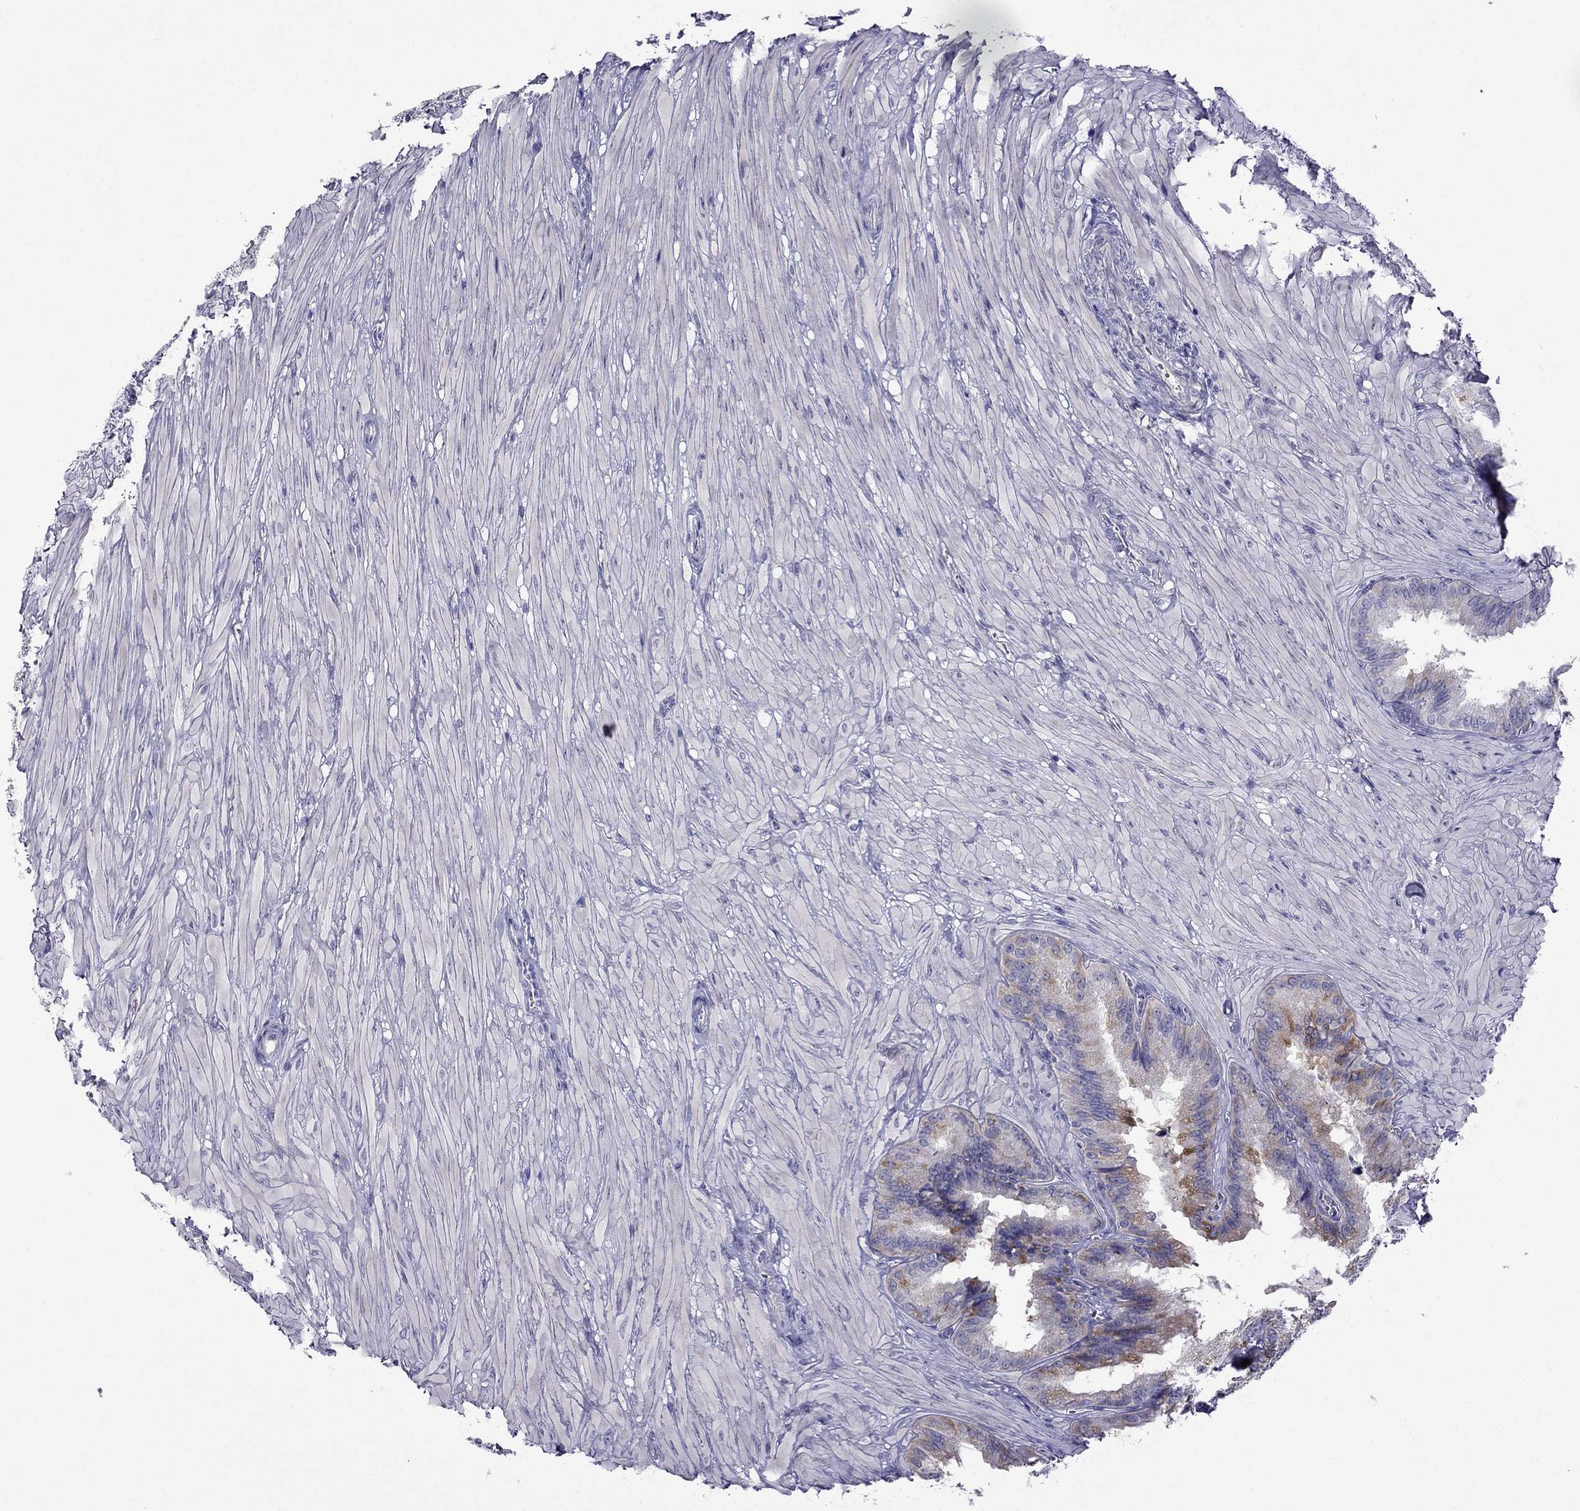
{"staining": {"intensity": "moderate", "quantity": "25%-75%", "location": "cytoplasmic/membranous"}, "tissue": "seminal vesicle", "cell_type": "Glandular cells", "image_type": "normal", "snomed": [{"axis": "morphology", "description": "Normal tissue, NOS"}, {"axis": "topography", "description": "Seminal veicle"}], "caption": "A micrograph of human seminal vesicle stained for a protein demonstrates moderate cytoplasmic/membranous brown staining in glandular cells.", "gene": "PATE1", "patient": {"sex": "male", "age": 37}}